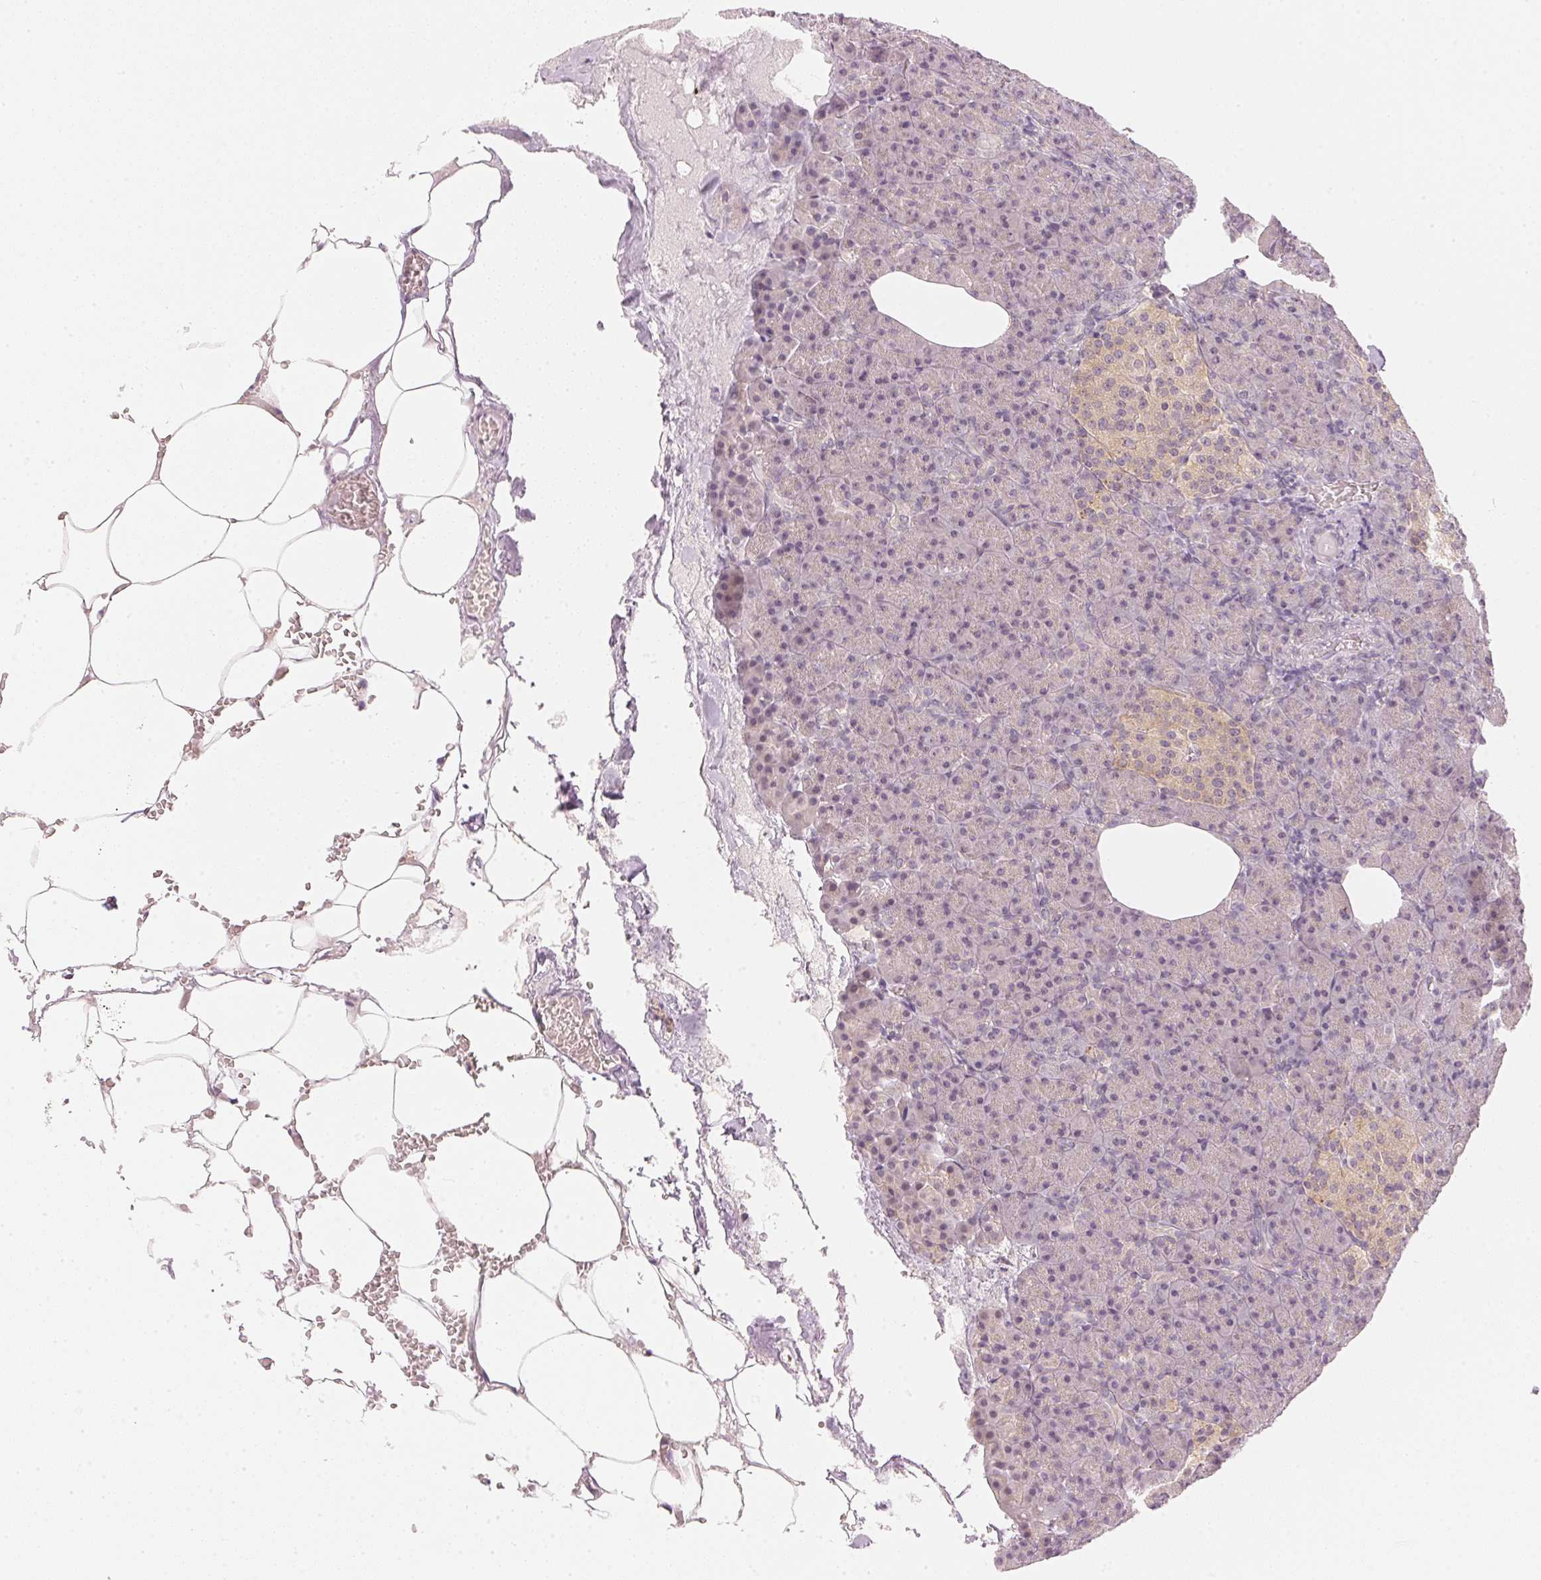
{"staining": {"intensity": "weak", "quantity": "<25%", "location": "cytoplasmic/membranous"}, "tissue": "pancreas", "cell_type": "Exocrine glandular cells", "image_type": "normal", "snomed": [{"axis": "morphology", "description": "Normal tissue, NOS"}, {"axis": "topography", "description": "Pancreas"}], "caption": "Histopathology image shows no significant protein positivity in exocrine glandular cells of benign pancreas.", "gene": "KPRP", "patient": {"sex": "female", "age": 74}}